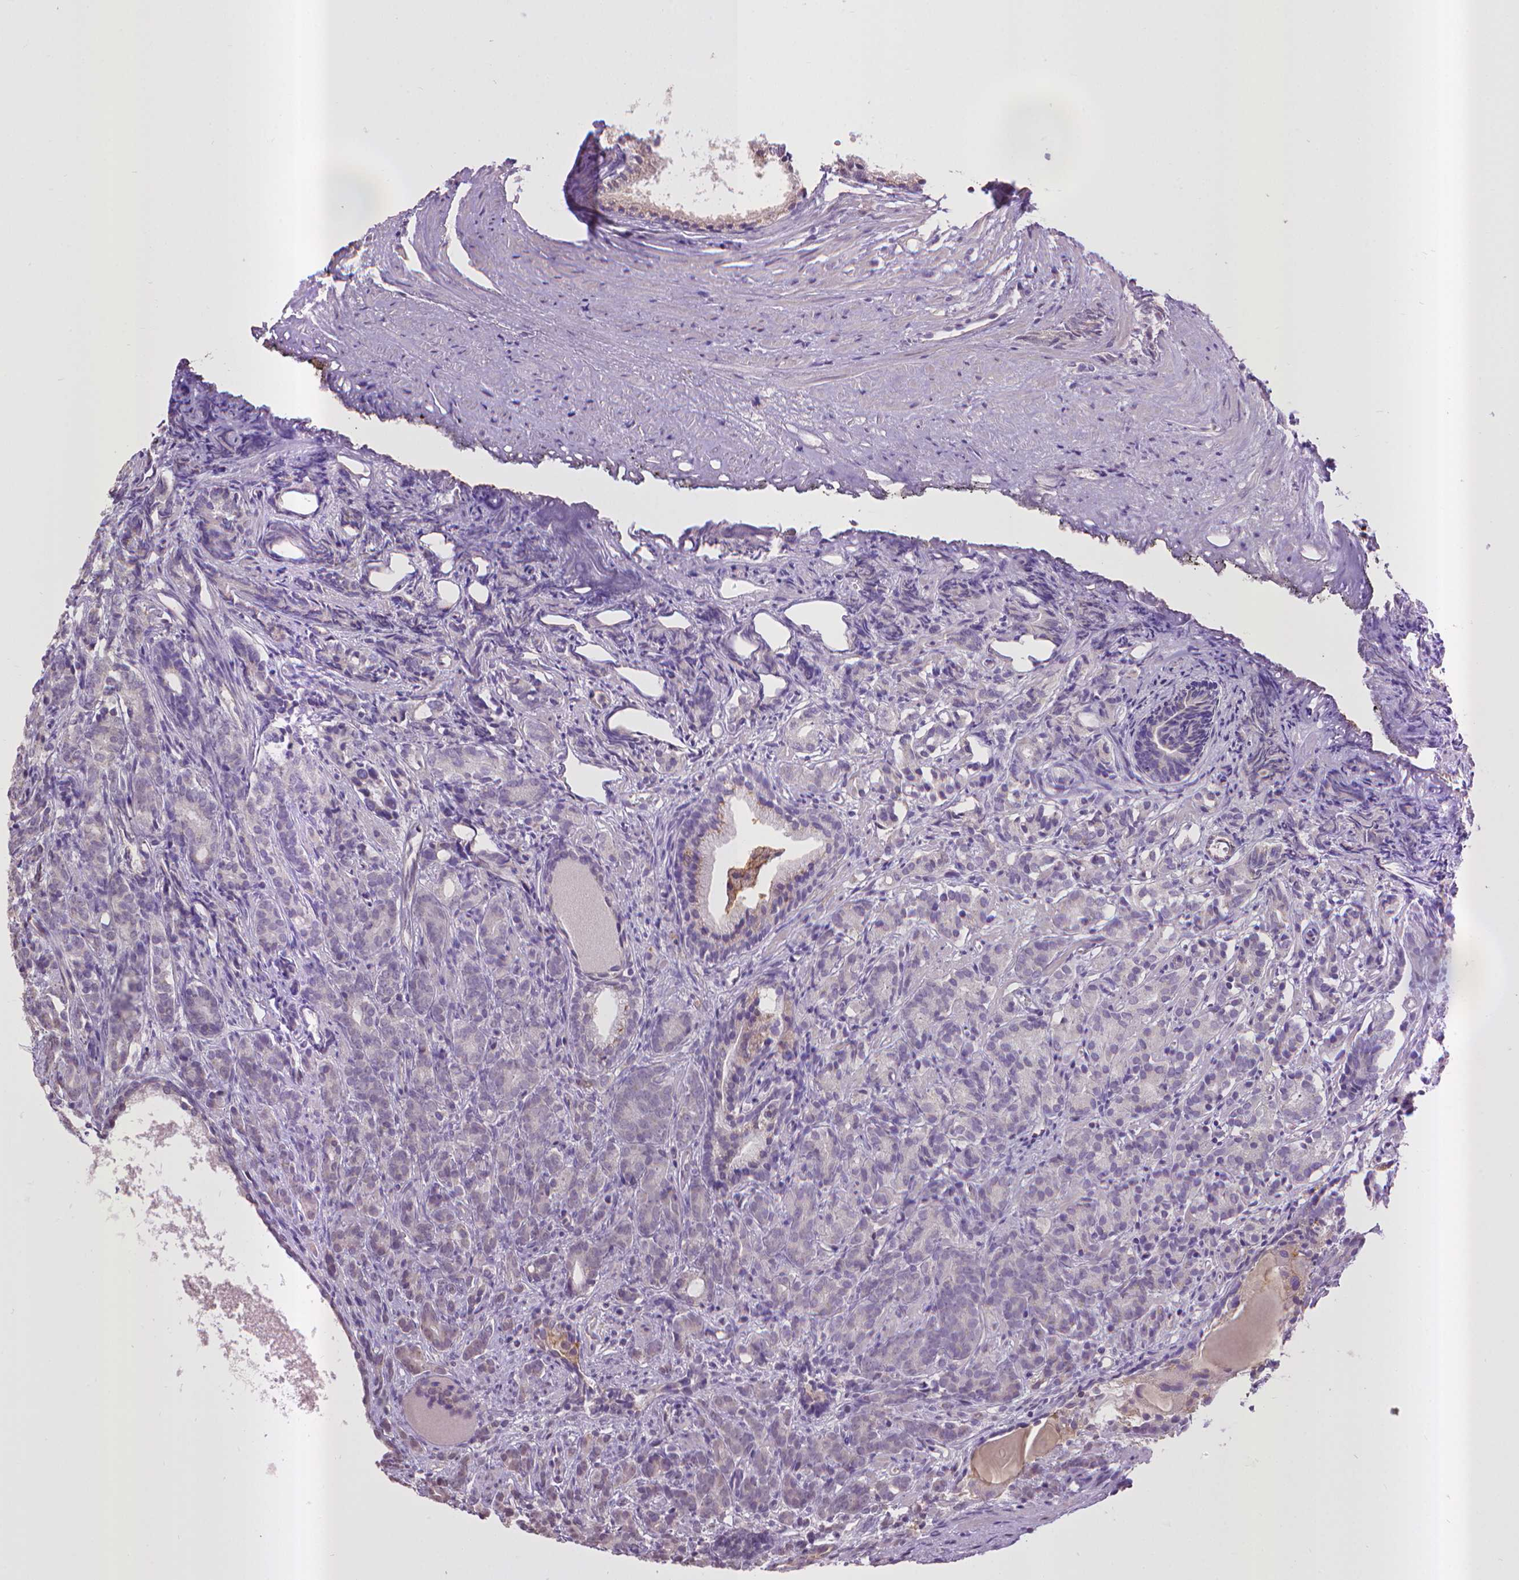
{"staining": {"intensity": "negative", "quantity": "none", "location": "none"}, "tissue": "prostate cancer", "cell_type": "Tumor cells", "image_type": "cancer", "snomed": [{"axis": "morphology", "description": "Adenocarcinoma, High grade"}, {"axis": "topography", "description": "Prostate"}], "caption": "This is an immunohistochemistry (IHC) photomicrograph of high-grade adenocarcinoma (prostate). There is no expression in tumor cells.", "gene": "CPM", "patient": {"sex": "male", "age": 84}}